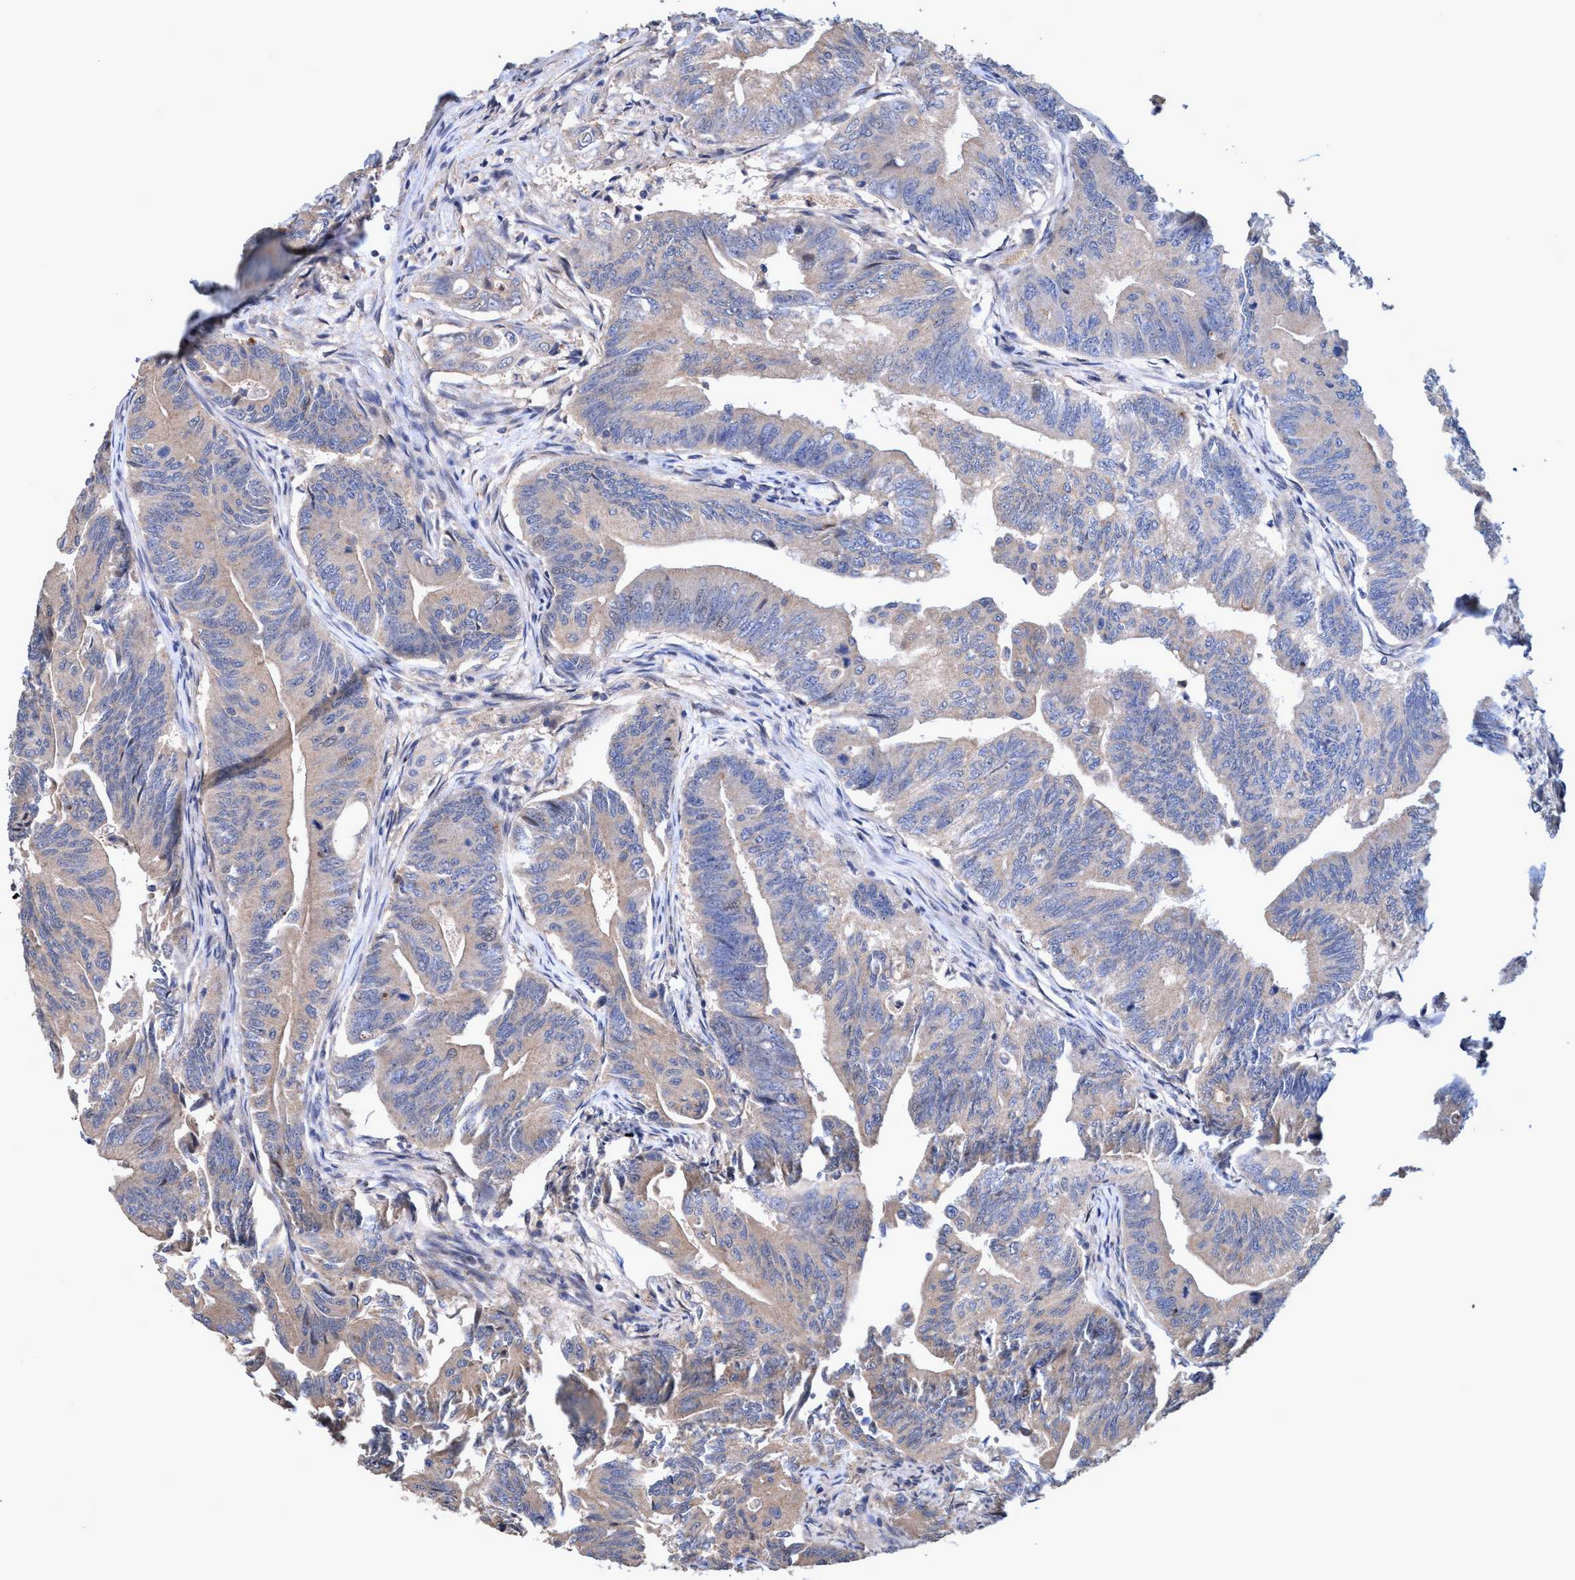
{"staining": {"intensity": "weak", "quantity": "25%-75%", "location": "cytoplasmic/membranous"}, "tissue": "colorectal cancer", "cell_type": "Tumor cells", "image_type": "cancer", "snomed": [{"axis": "morphology", "description": "Adenoma, NOS"}, {"axis": "morphology", "description": "Adenocarcinoma, NOS"}, {"axis": "topography", "description": "Colon"}], "caption": "About 25%-75% of tumor cells in human colorectal cancer show weak cytoplasmic/membranous protein expression as visualized by brown immunohistochemical staining.", "gene": "ZNF677", "patient": {"sex": "male", "age": 79}}